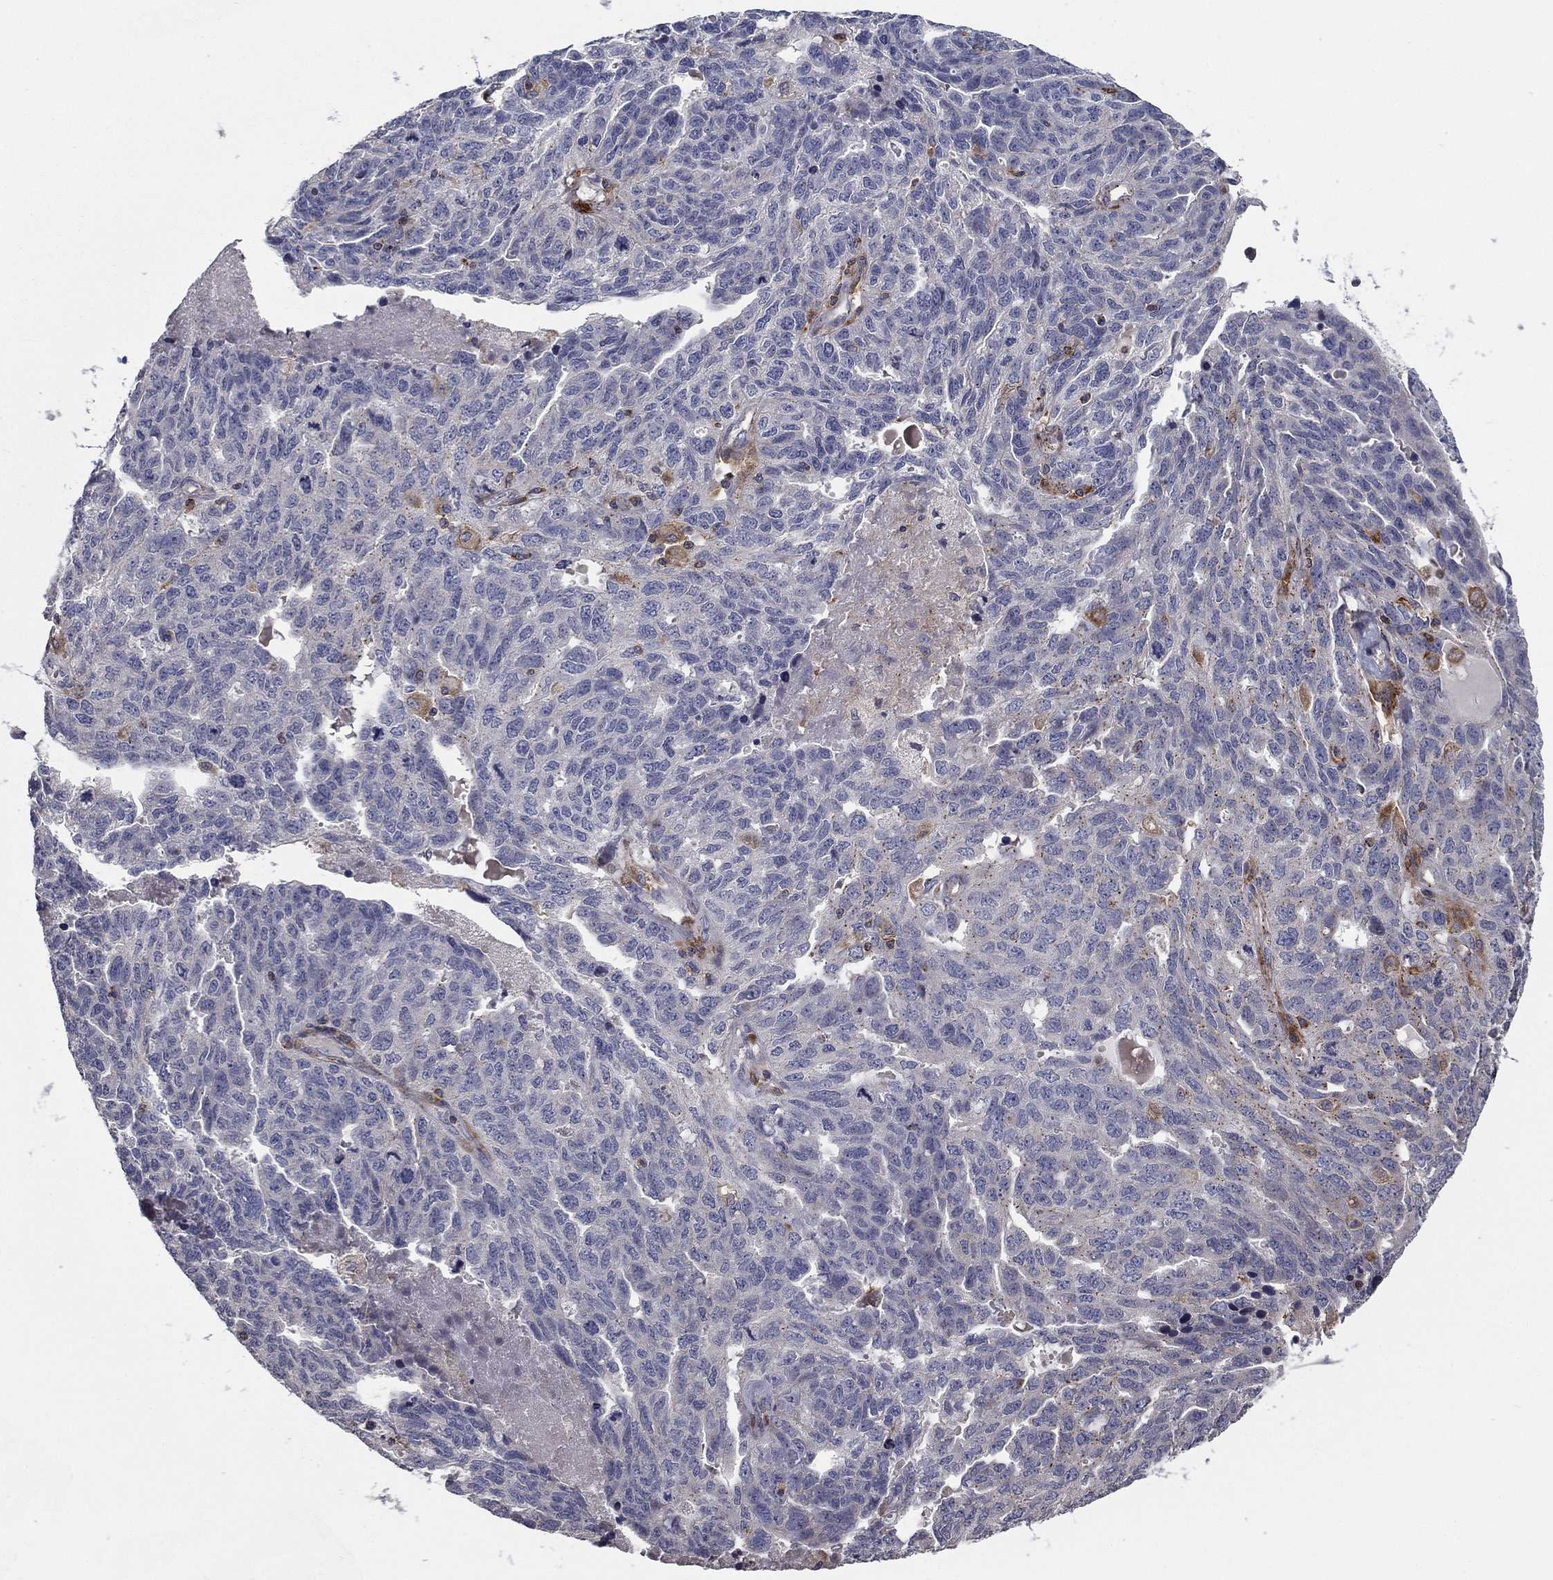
{"staining": {"intensity": "negative", "quantity": "none", "location": "none"}, "tissue": "ovarian cancer", "cell_type": "Tumor cells", "image_type": "cancer", "snomed": [{"axis": "morphology", "description": "Cystadenocarcinoma, serous, NOS"}, {"axis": "topography", "description": "Ovary"}], "caption": "IHC micrograph of ovarian cancer (serous cystadenocarcinoma) stained for a protein (brown), which reveals no positivity in tumor cells.", "gene": "PLCB2", "patient": {"sex": "female", "age": 71}}